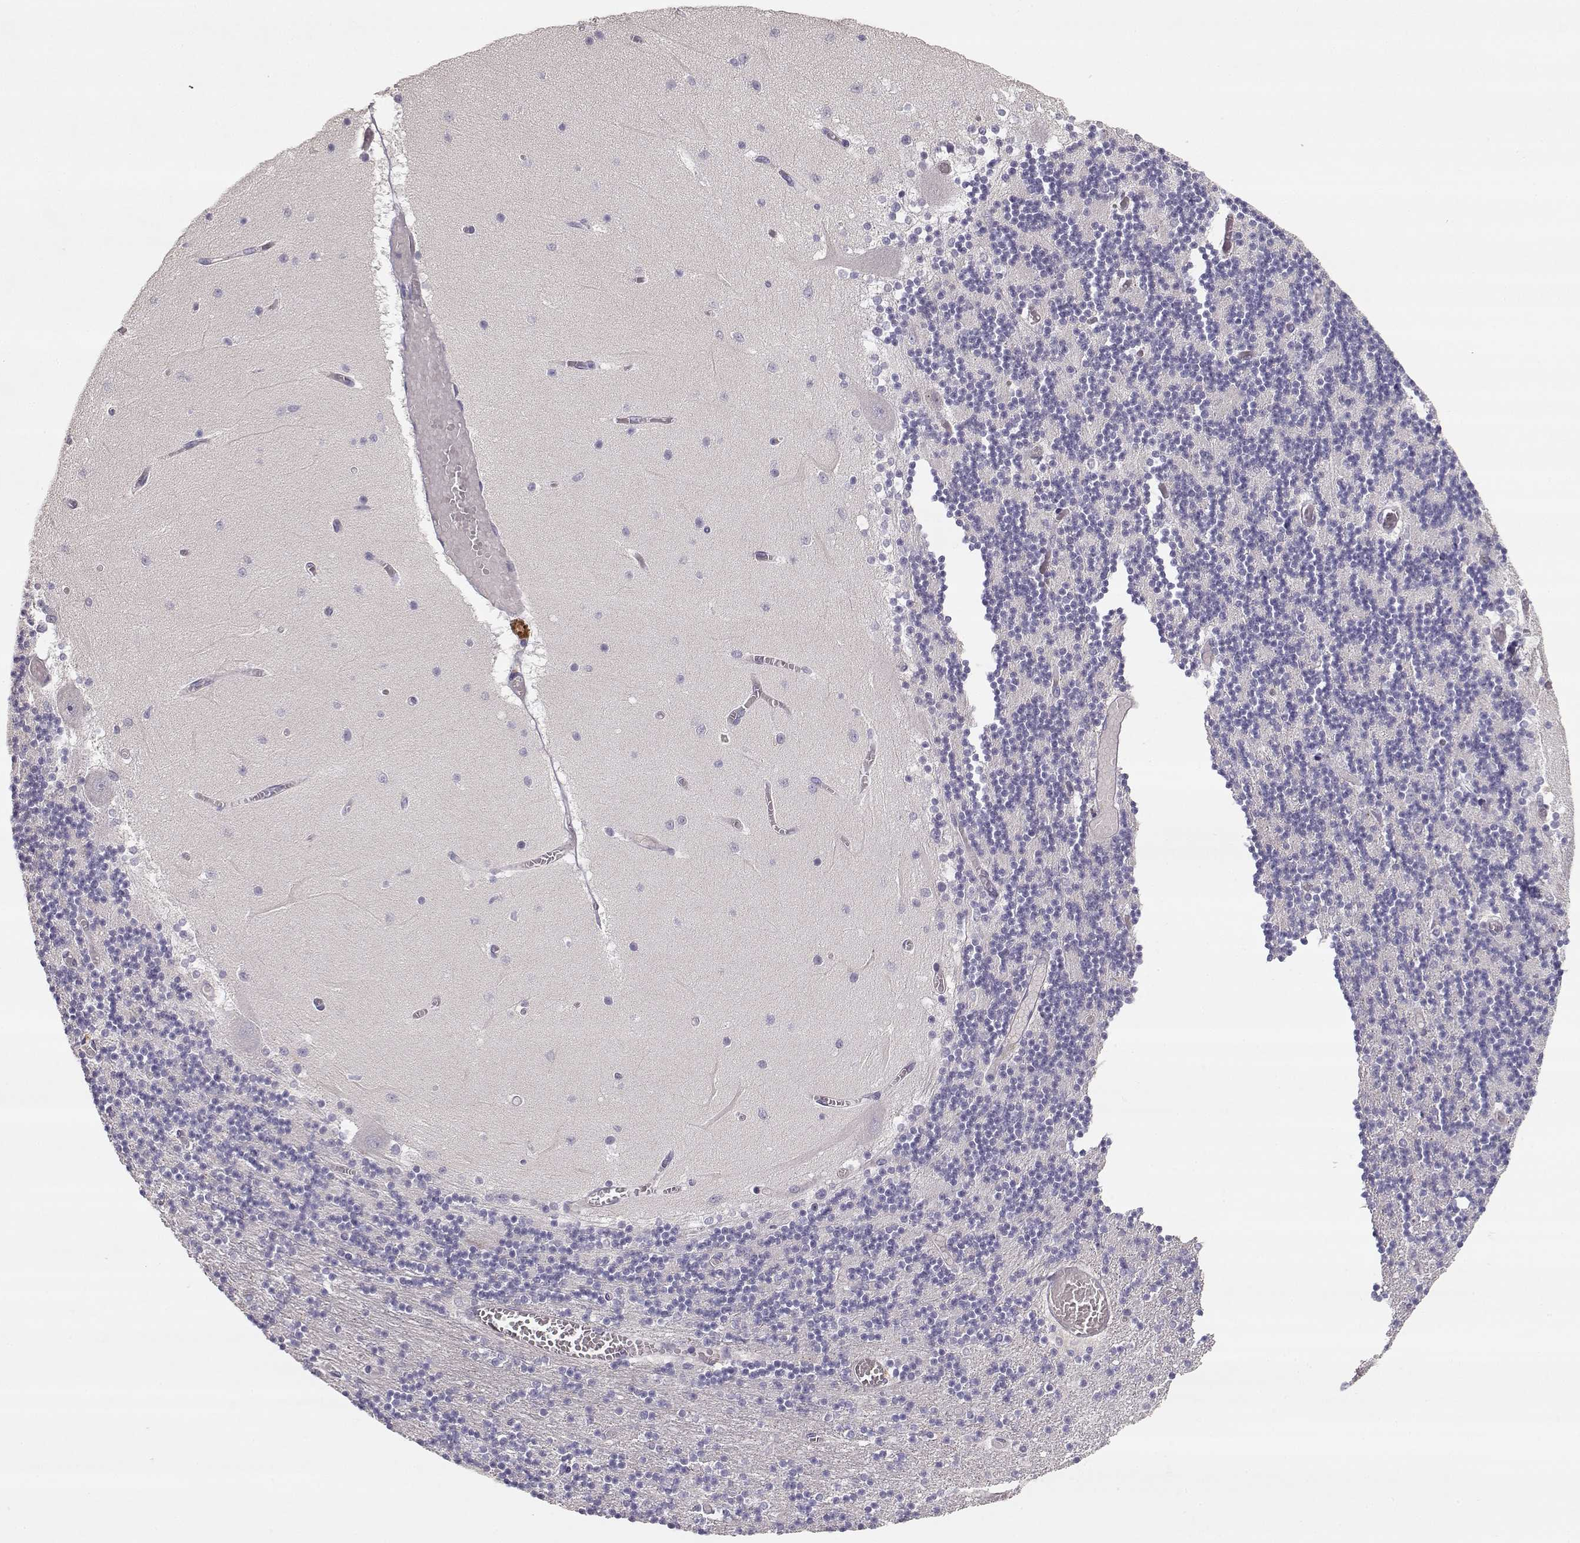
{"staining": {"intensity": "negative", "quantity": "none", "location": "none"}, "tissue": "cerebellum", "cell_type": "Cells in granular layer", "image_type": "normal", "snomed": [{"axis": "morphology", "description": "Normal tissue, NOS"}, {"axis": "topography", "description": "Cerebellum"}], "caption": "This is a photomicrograph of immunohistochemistry (IHC) staining of benign cerebellum, which shows no staining in cells in granular layer. (DAB (3,3'-diaminobenzidine) immunohistochemistry (IHC) visualized using brightfield microscopy, high magnification).", "gene": "VAV1", "patient": {"sex": "female", "age": 28}}